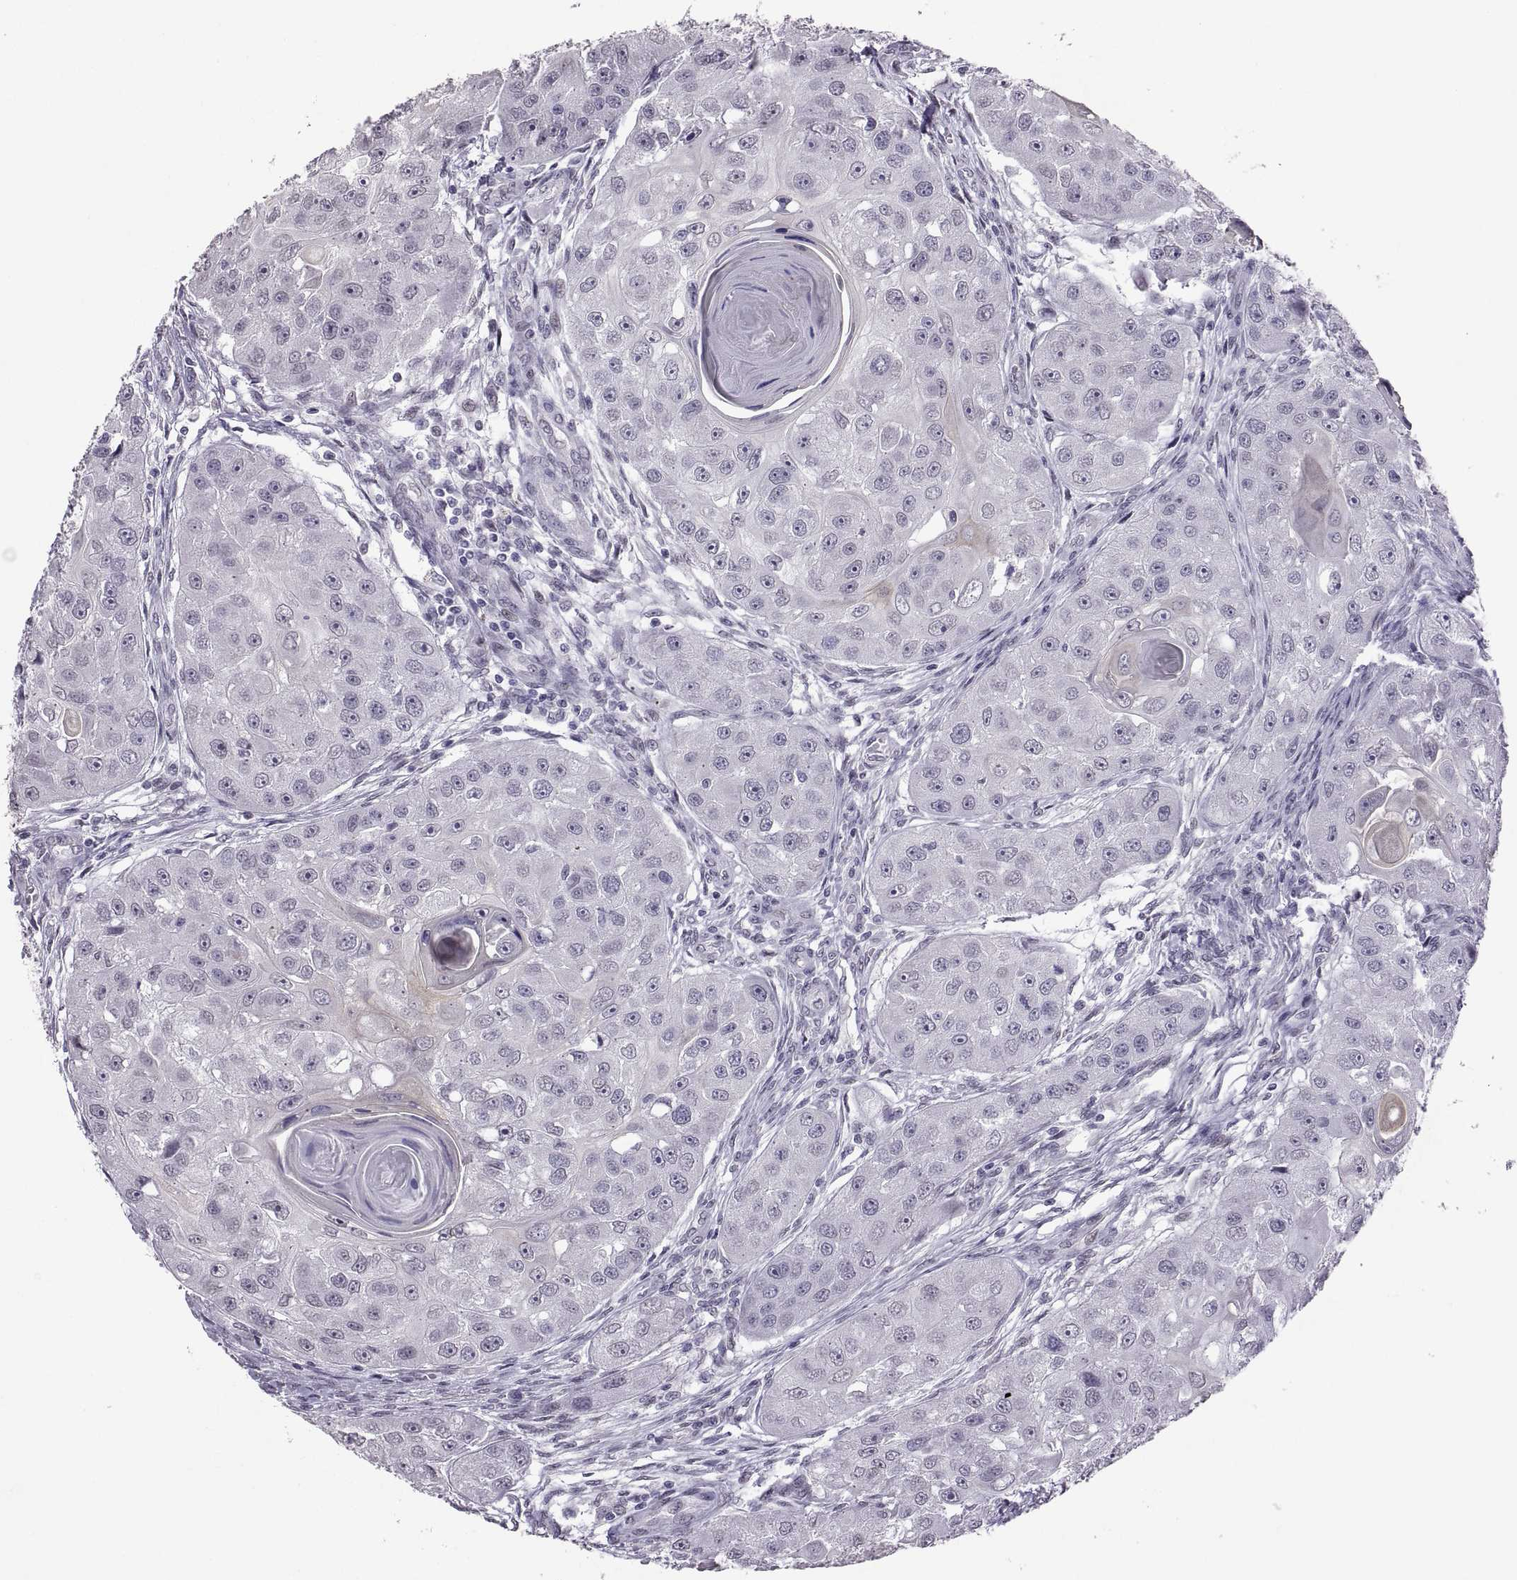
{"staining": {"intensity": "negative", "quantity": "none", "location": "none"}, "tissue": "head and neck cancer", "cell_type": "Tumor cells", "image_type": "cancer", "snomed": [{"axis": "morphology", "description": "Squamous cell carcinoma, NOS"}, {"axis": "topography", "description": "Head-Neck"}], "caption": "IHC micrograph of neoplastic tissue: human head and neck squamous cell carcinoma stained with DAB (3,3'-diaminobenzidine) displays no significant protein staining in tumor cells. The staining is performed using DAB (3,3'-diaminobenzidine) brown chromogen with nuclei counter-stained in using hematoxylin.", "gene": "KRT77", "patient": {"sex": "male", "age": 51}}